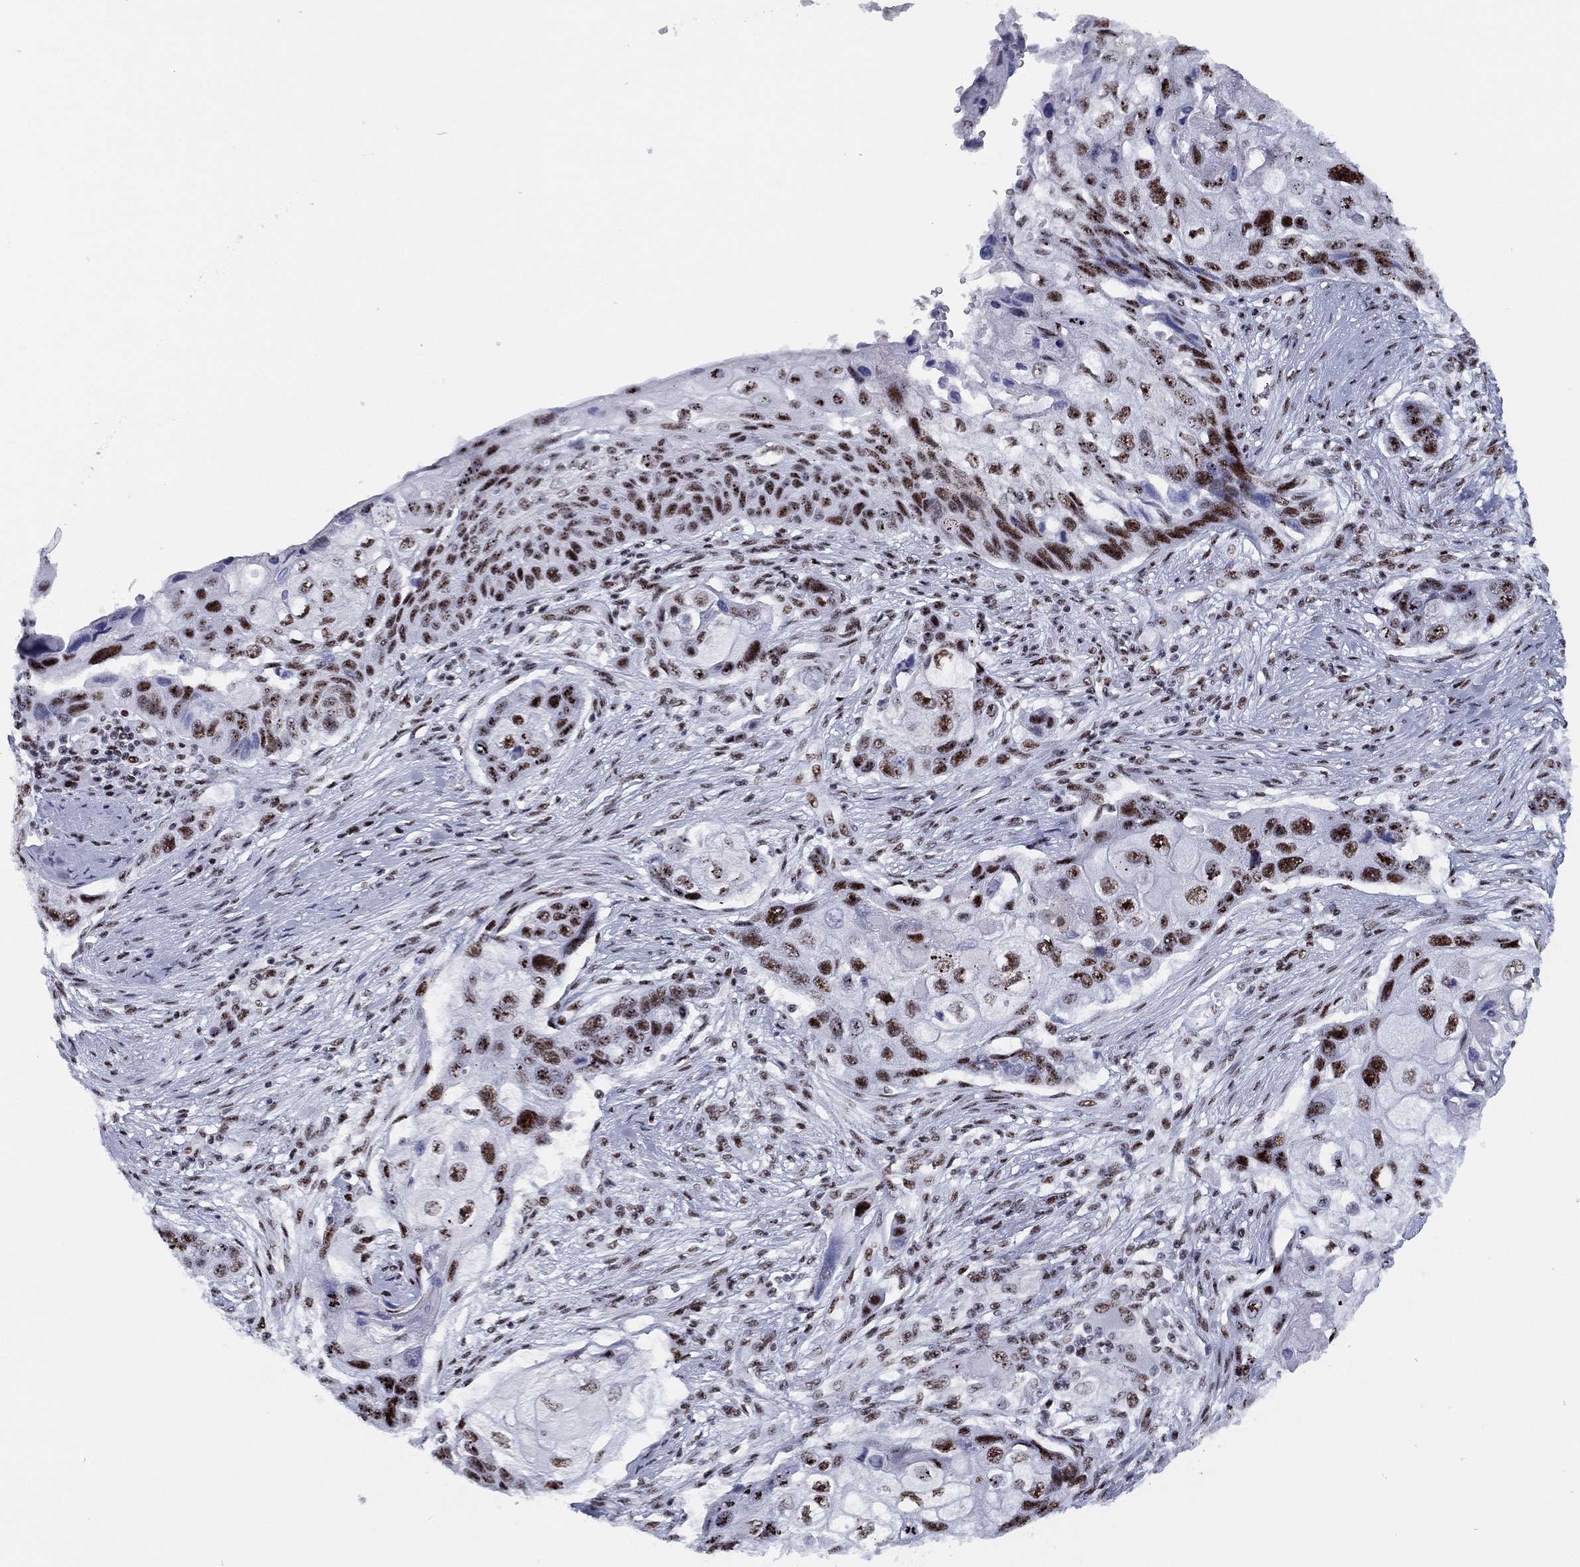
{"staining": {"intensity": "strong", "quantity": "25%-75%", "location": "nuclear"}, "tissue": "lung cancer", "cell_type": "Tumor cells", "image_type": "cancer", "snomed": [{"axis": "morphology", "description": "Normal tissue, NOS"}, {"axis": "morphology", "description": "Squamous cell carcinoma, NOS"}, {"axis": "topography", "description": "Bronchus"}, {"axis": "topography", "description": "Lung"}], "caption": "Immunohistochemistry micrograph of human squamous cell carcinoma (lung) stained for a protein (brown), which displays high levels of strong nuclear expression in approximately 25%-75% of tumor cells.", "gene": "CYB561D2", "patient": {"sex": "male", "age": 69}}